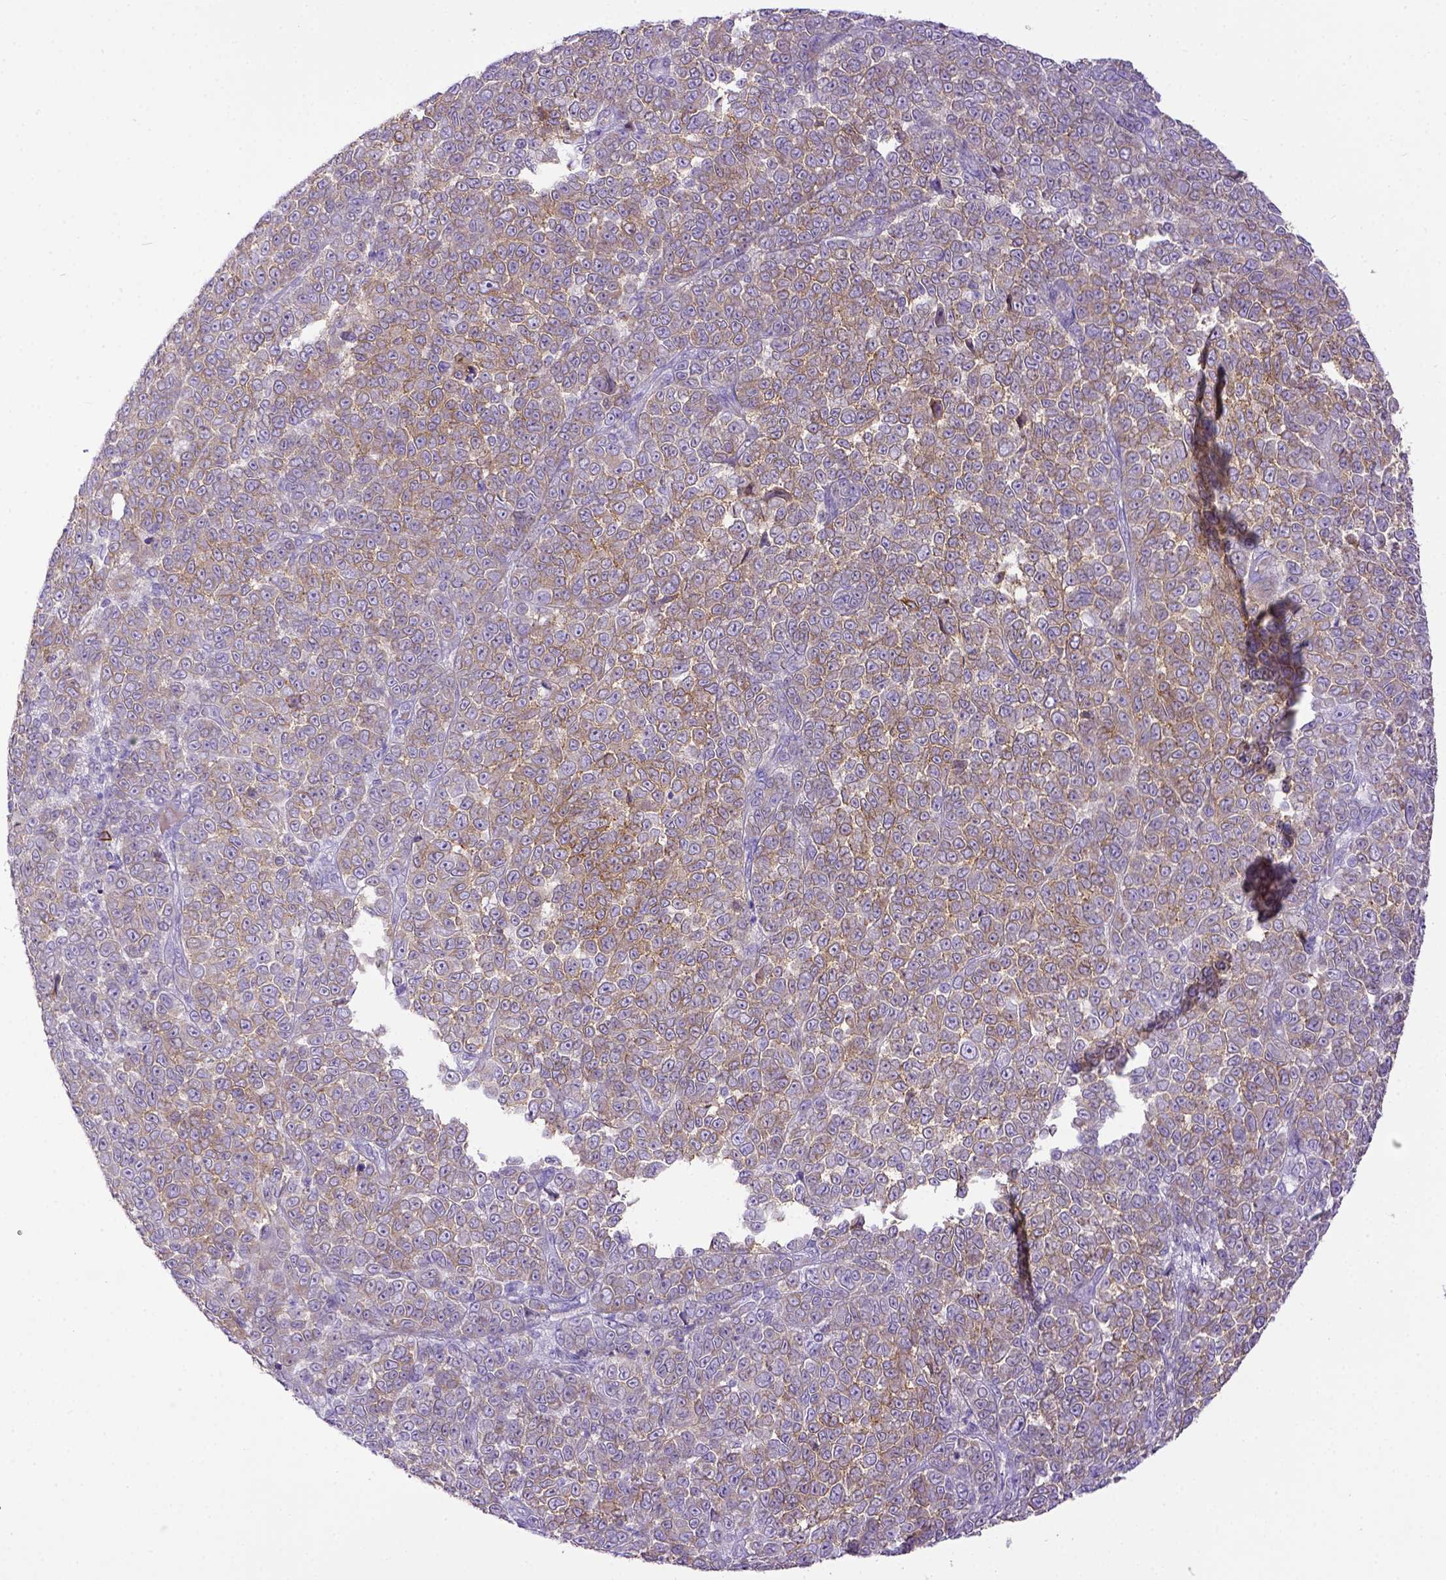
{"staining": {"intensity": "weak", "quantity": "25%-75%", "location": "cytoplasmic/membranous"}, "tissue": "melanoma", "cell_type": "Tumor cells", "image_type": "cancer", "snomed": [{"axis": "morphology", "description": "Malignant melanoma, NOS"}, {"axis": "topography", "description": "Skin"}], "caption": "Human malignant melanoma stained with a brown dye reveals weak cytoplasmic/membranous positive expression in approximately 25%-75% of tumor cells.", "gene": "KIT", "patient": {"sex": "female", "age": 95}}